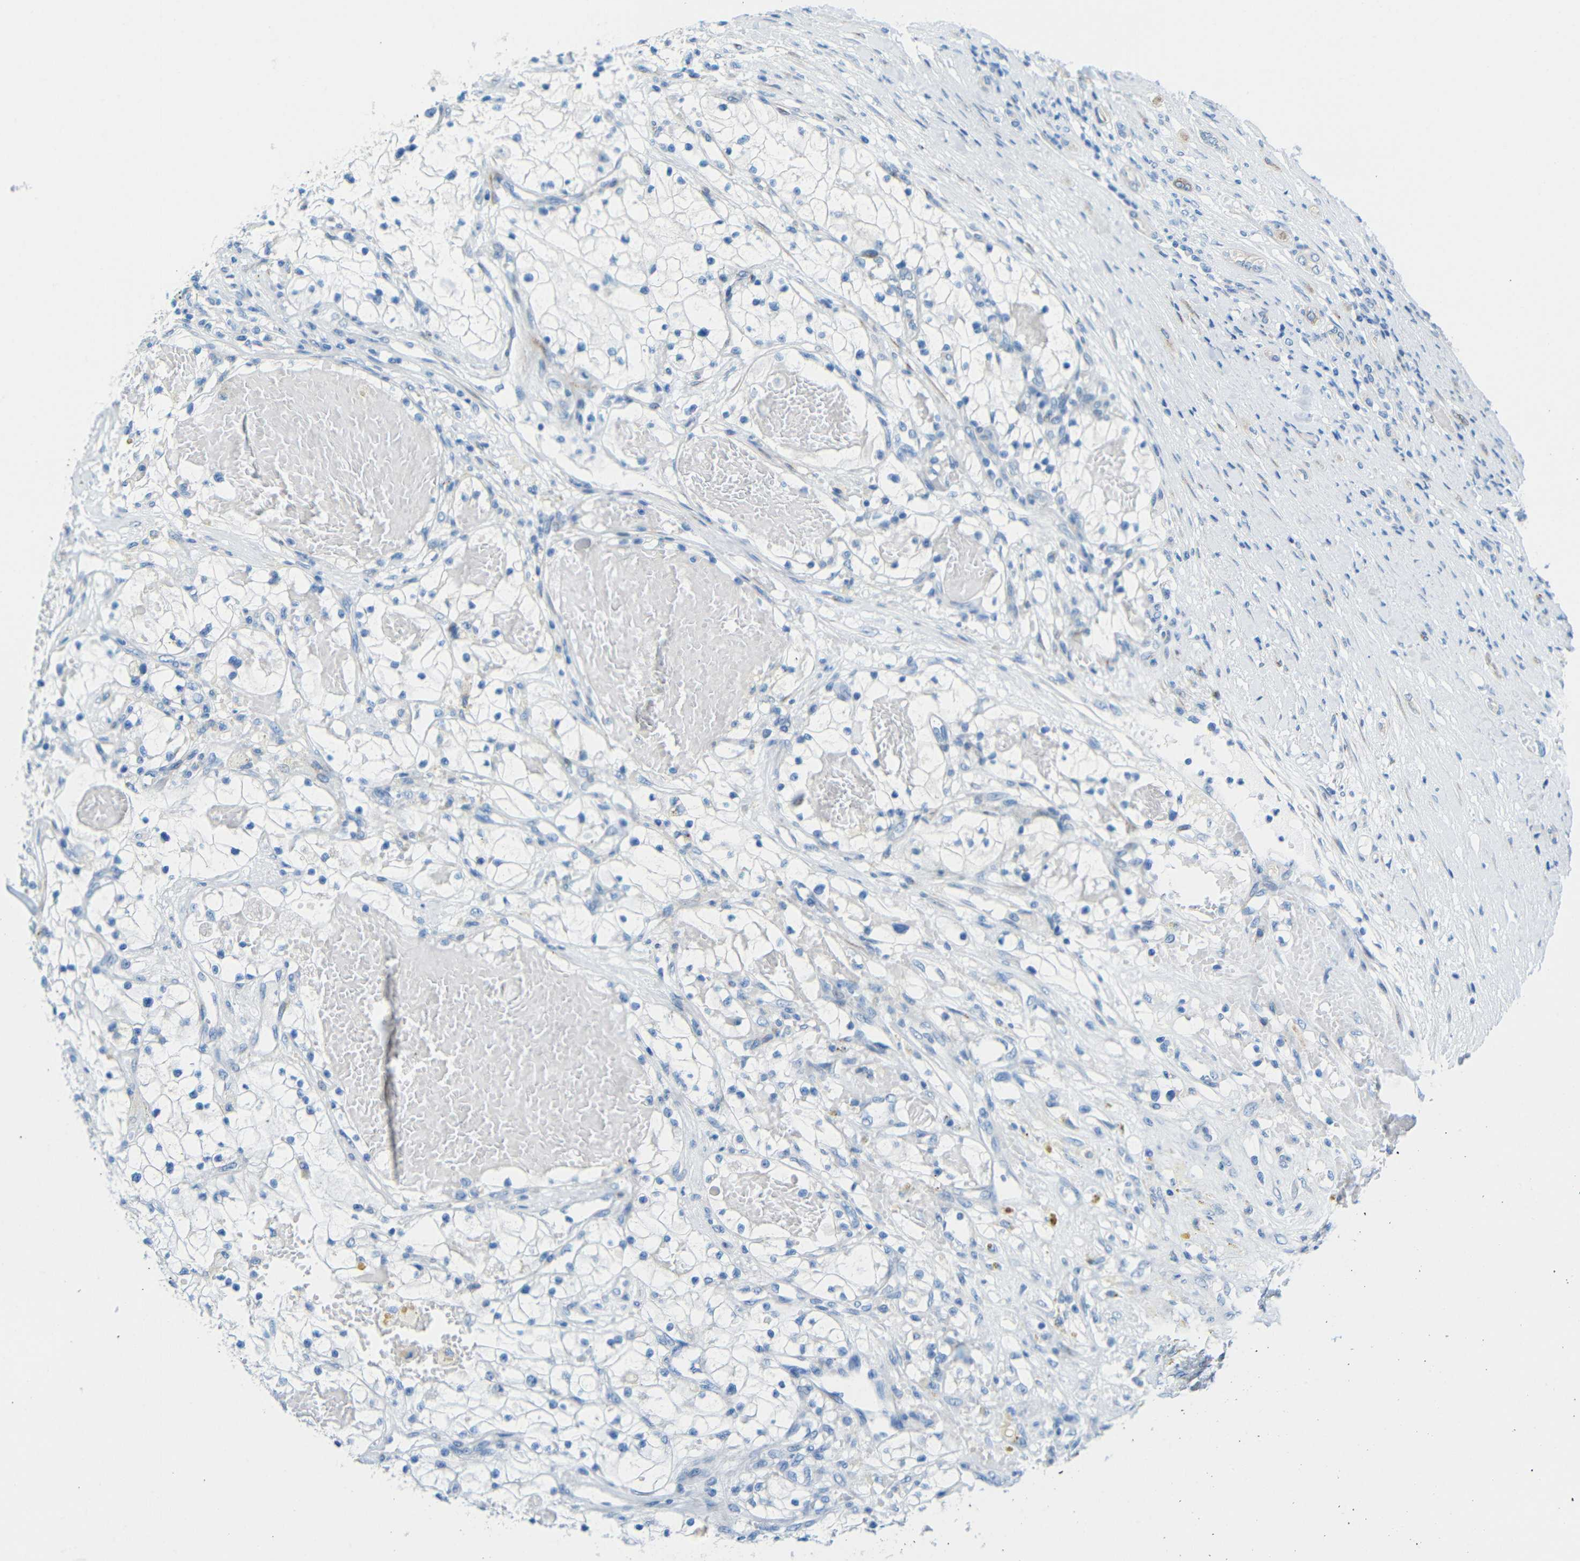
{"staining": {"intensity": "negative", "quantity": "none", "location": "none"}, "tissue": "renal cancer", "cell_type": "Tumor cells", "image_type": "cancer", "snomed": [{"axis": "morphology", "description": "Adenocarcinoma, NOS"}, {"axis": "topography", "description": "Kidney"}], "caption": "The immunohistochemistry (IHC) image has no significant staining in tumor cells of renal cancer (adenocarcinoma) tissue.", "gene": "TUBB4B", "patient": {"sex": "male", "age": 68}}